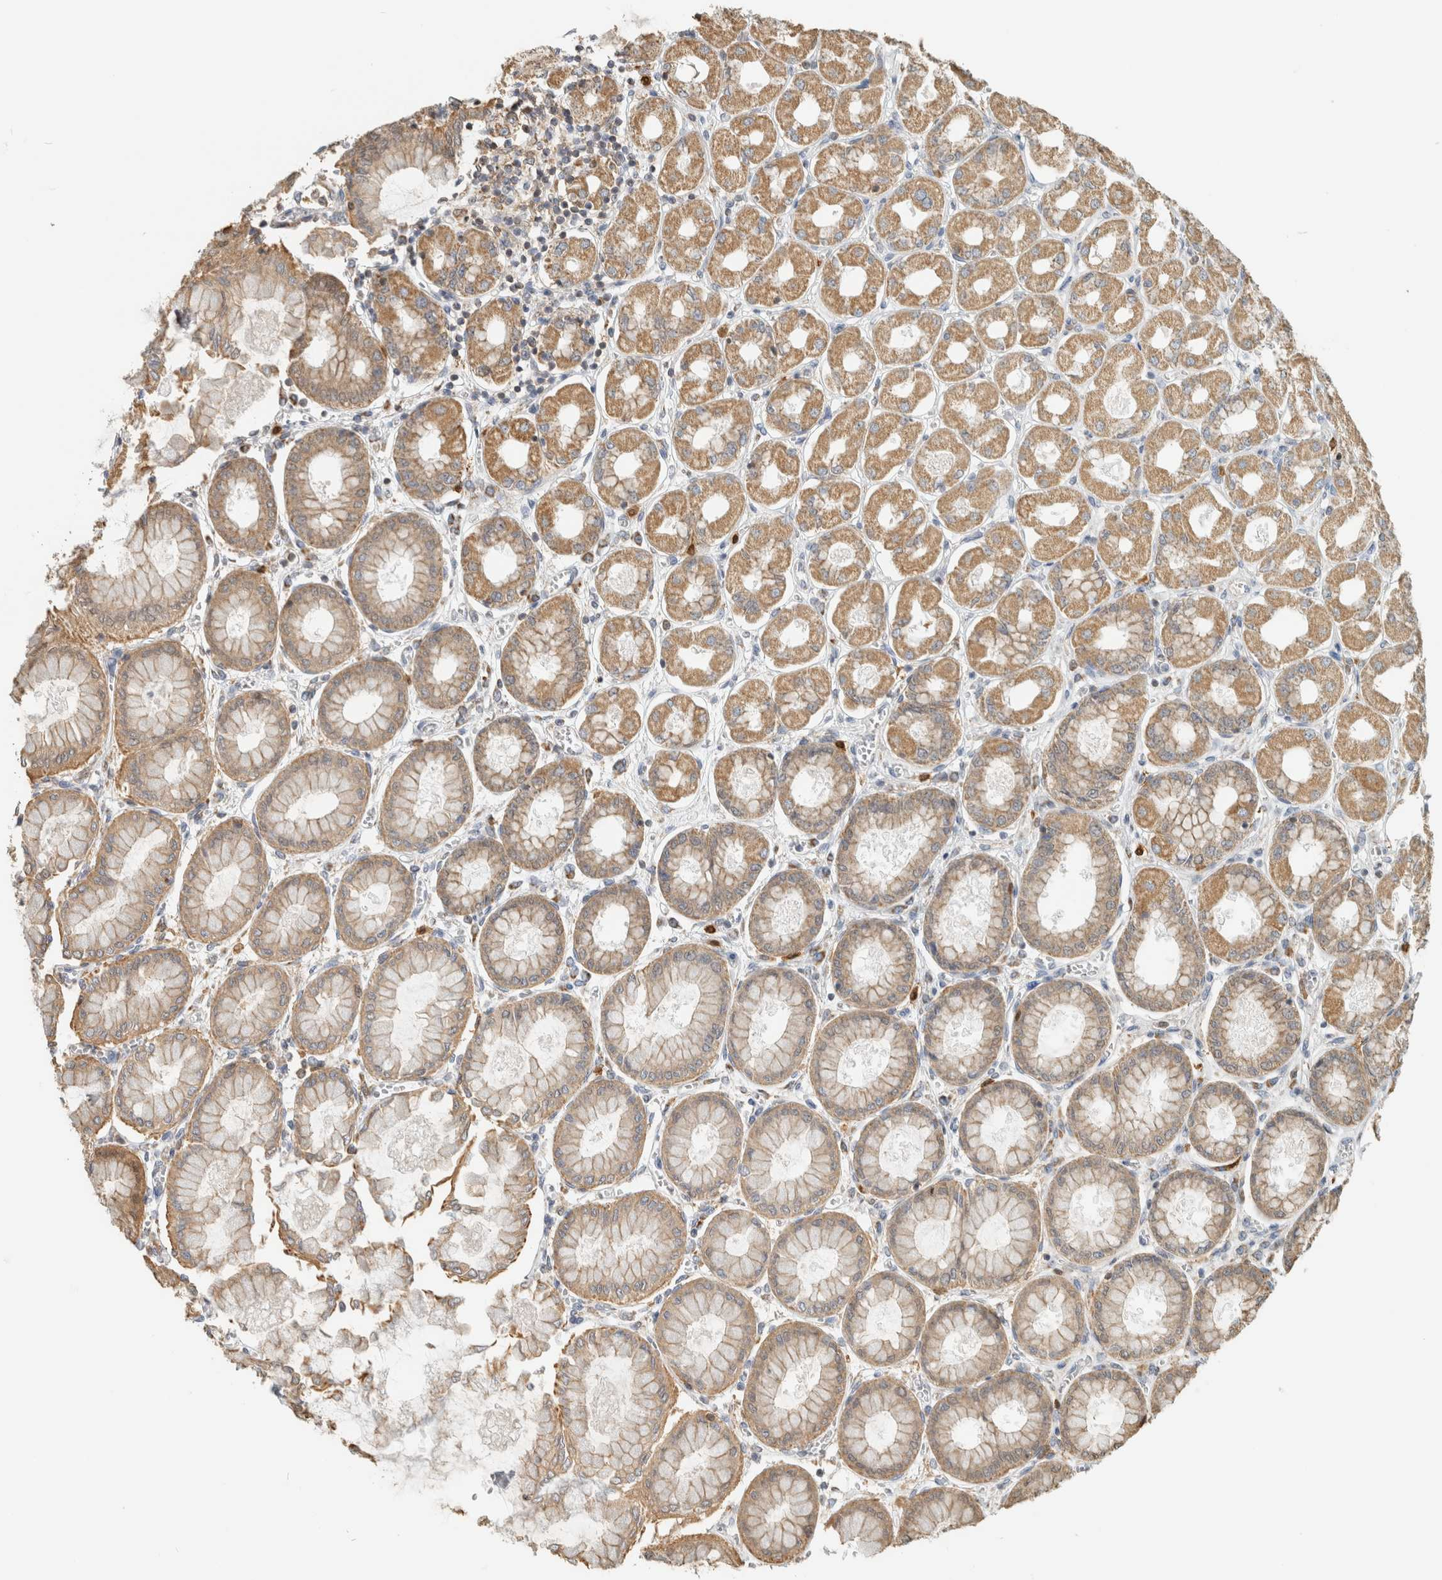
{"staining": {"intensity": "moderate", "quantity": ">75%", "location": "cytoplasmic/membranous"}, "tissue": "stomach", "cell_type": "Glandular cells", "image_type": "normal", "snomed": [{"axis": "morphology", "description": "Normal tissue, NOS"}, {"axis": "topography", "description": "Stomach, upper"}], "caption": "The photomicrograph demonstrates staining of normal stomach, revealing moderate cytoplasmic/membranous protein staining (brown color) within glandular cells. (DAB = brown stain, brightfield microscopy at high magnification).", "gene": "CAPG", "patient": {"sex": "female", "age": 56}}